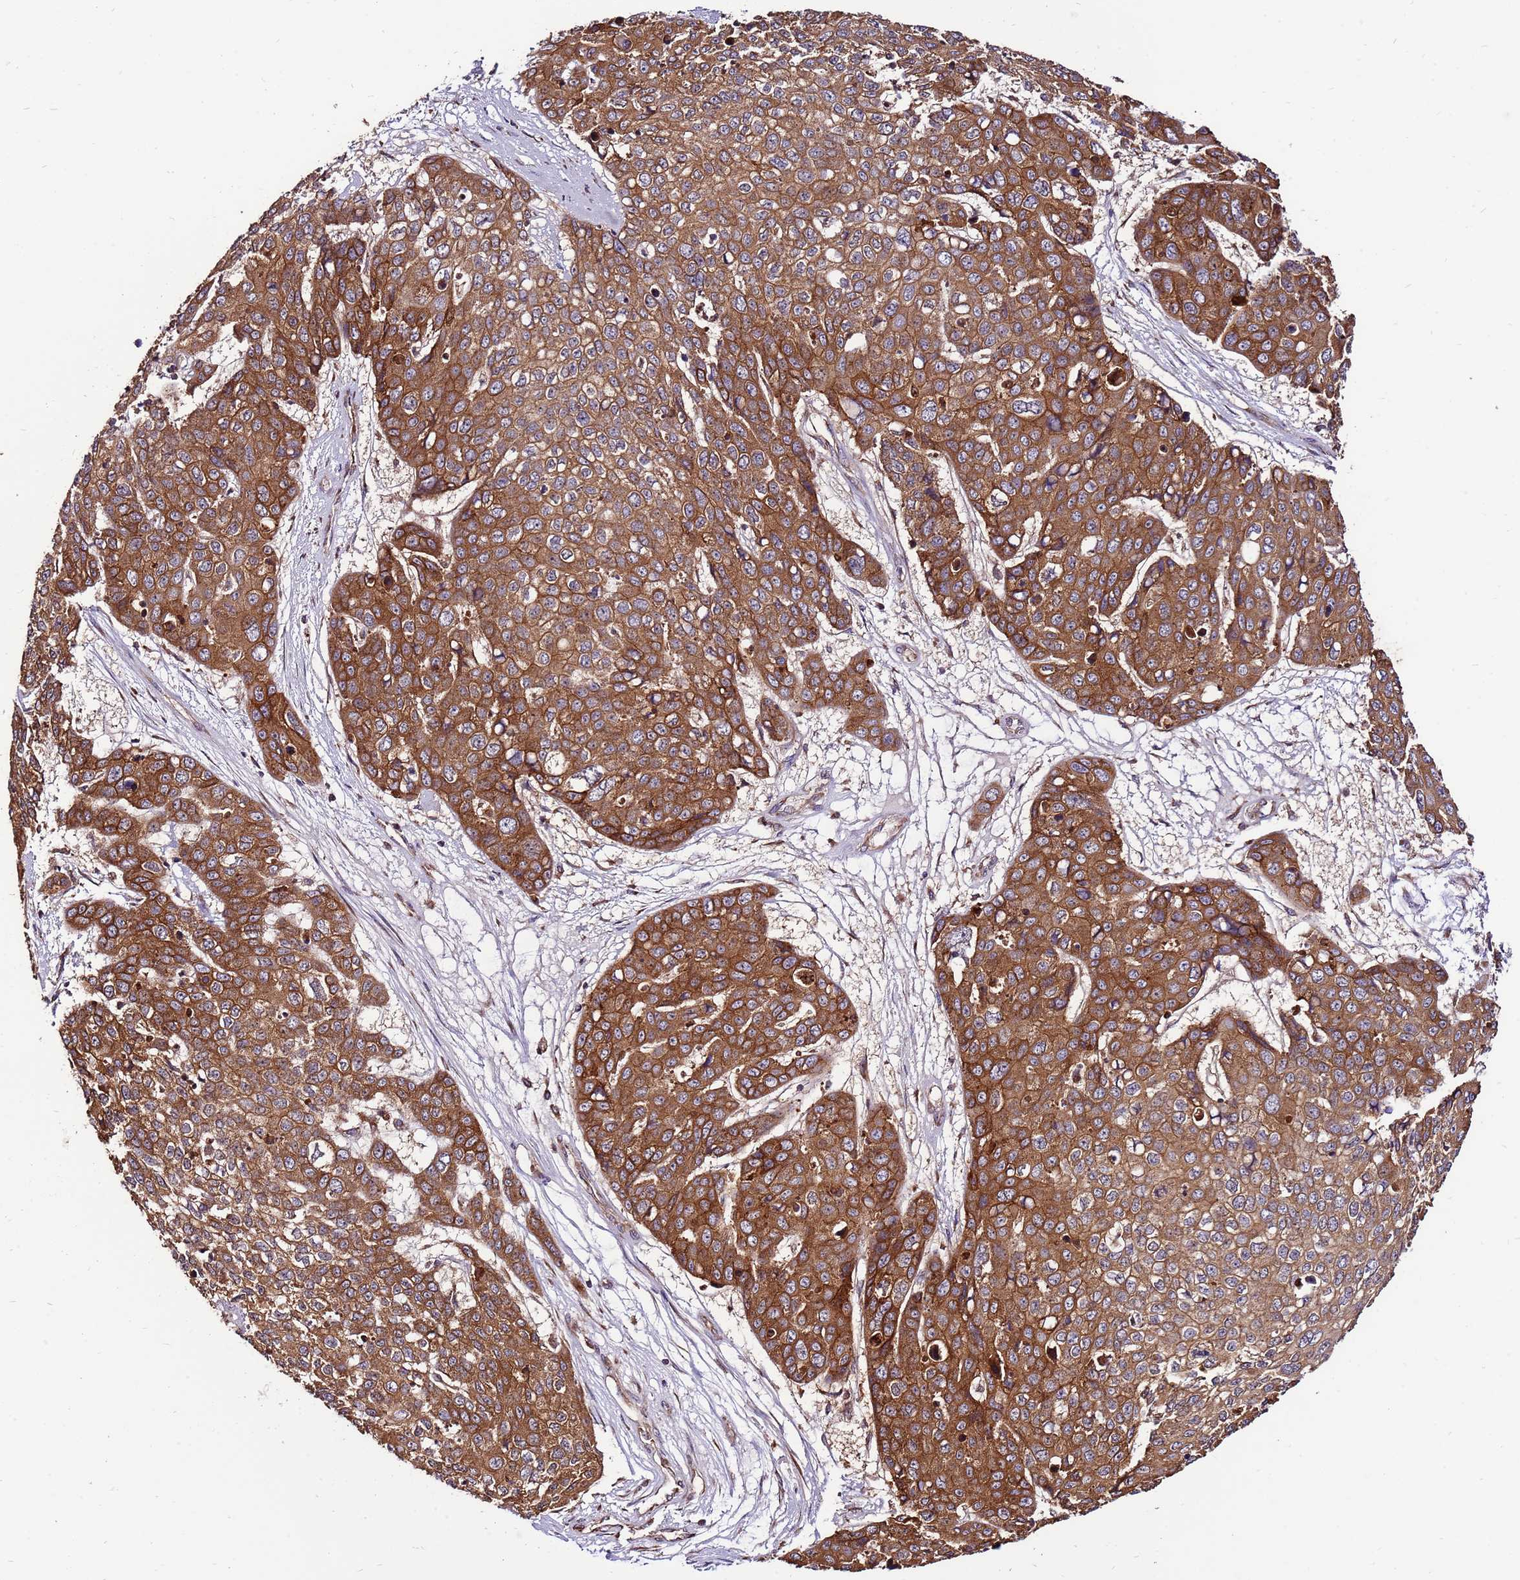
{"staining": {"intensity": "strong", "quantity": ">75%", "location": "cytoplasmic/membranous"}, "tissue": "skin cancer", "cell_type": "Tumor cells", "image_type": "cancer", "snomed": [{"axis": "morphology", "description": "Squamous cell carcinoma, NOS"}, {"axis": "topography", "description": "Skin"}], "caption": "Skin cancer stained for a protein demonstrates strong cytoplasmic/membranous positivity in tumor cells.", "gene": "SLC44A5", "patient": {"sex": "male", "age": 71}}